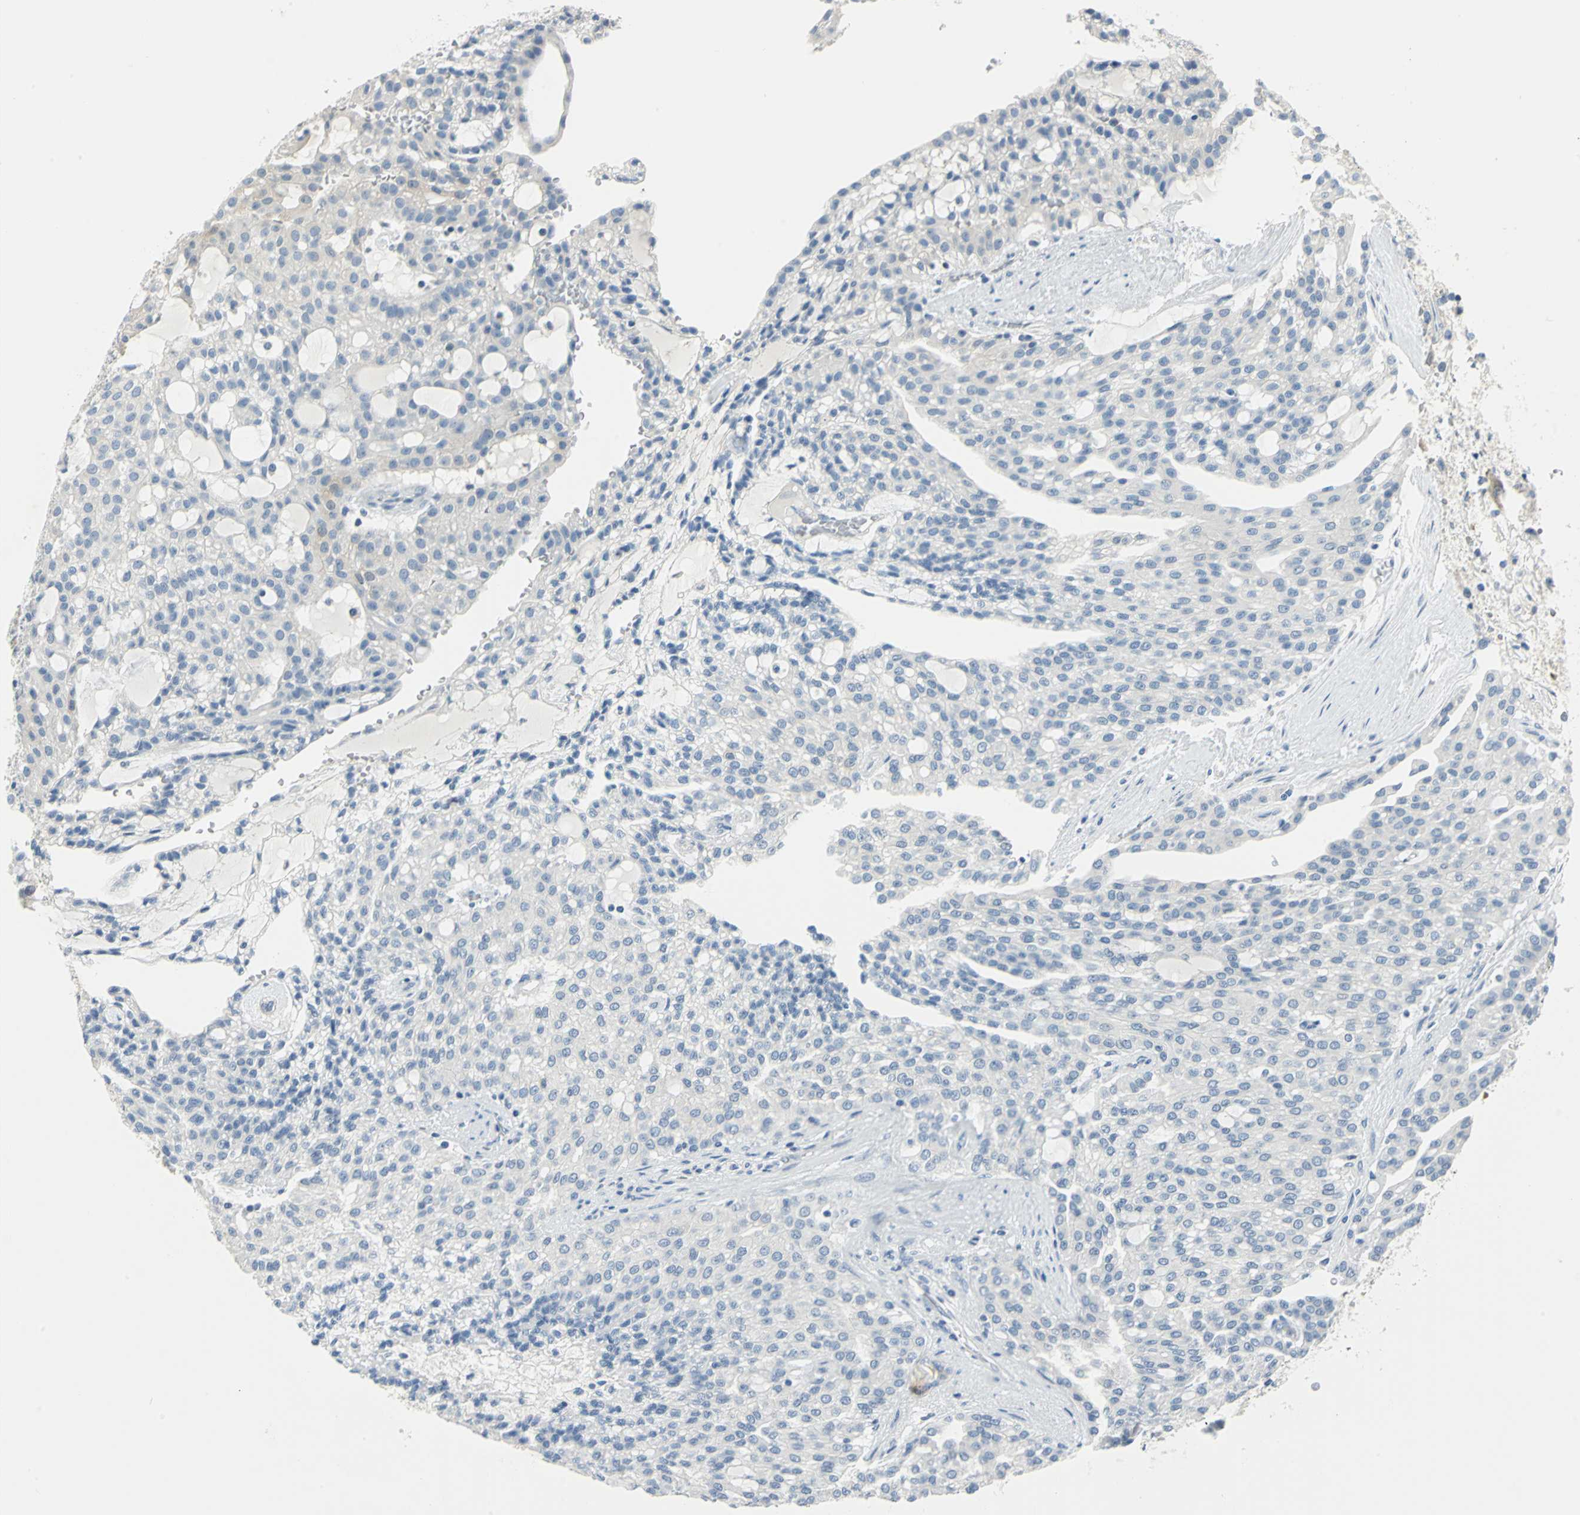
{"staining": {"intensity": "negative", "quantity": "none", "location": "none"}, "tissue": "renal cancer", "cell_type": "Tumor cells", "image_type": "cancer", "snomed": [{"axis": "morphology", "description": "Adenocarcinoma, NOS"}, {"axis": "topography", "description": "Kidney"}], "caption": "Immunohistochemical staining of human renal cancer (adenocarcinoma) shows no significant staining in tumor cells.", "gene": "UCHL1", "patient": {"sex": "male", "age": 63}}